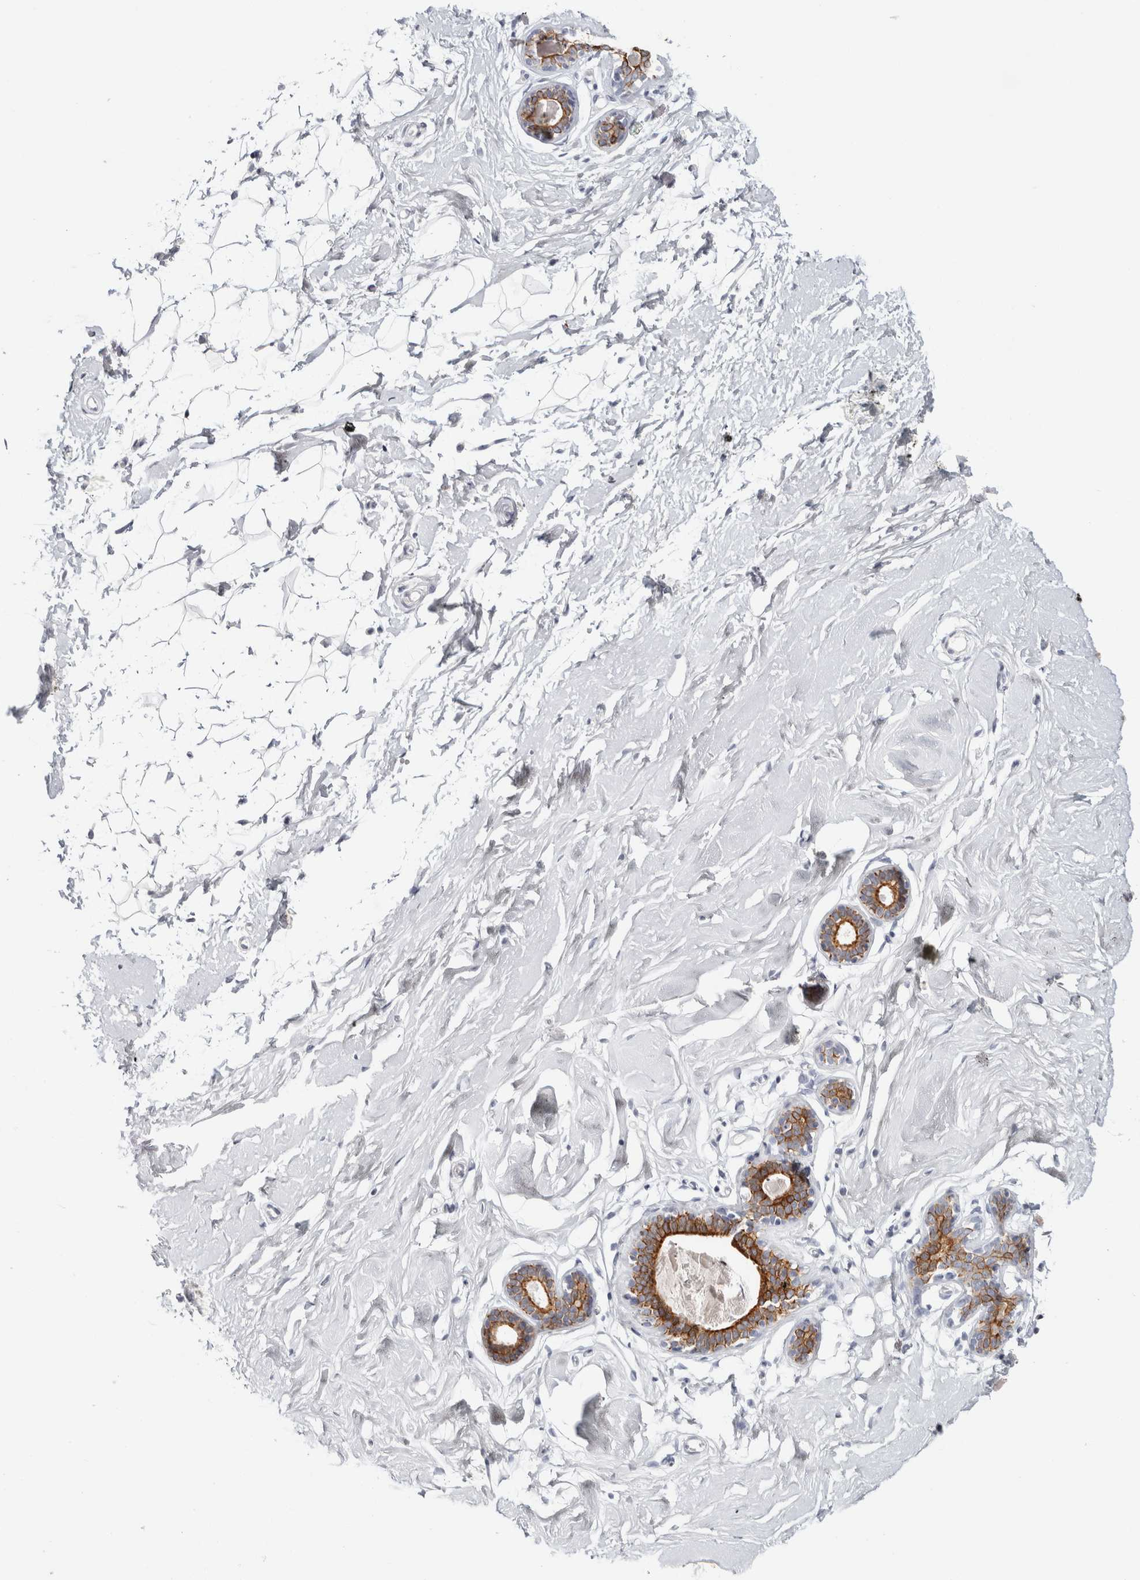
{"staining": {"intensity": "negative", "quantity": "none", "location": "none"}, "tissue": "breast", "cell_type": "Adipocytes", "image_type": "normal", "snomed": [{"axis": "morphology", "description": "Normal tissue, NOS"}, {"axis": "topography", "description": "Breast"}], "caption": "Adipocytes show no significant positivity in unremarkable breast.", "gene": "RPH3AL", "patient": {"sex": "female", "age": 23}}